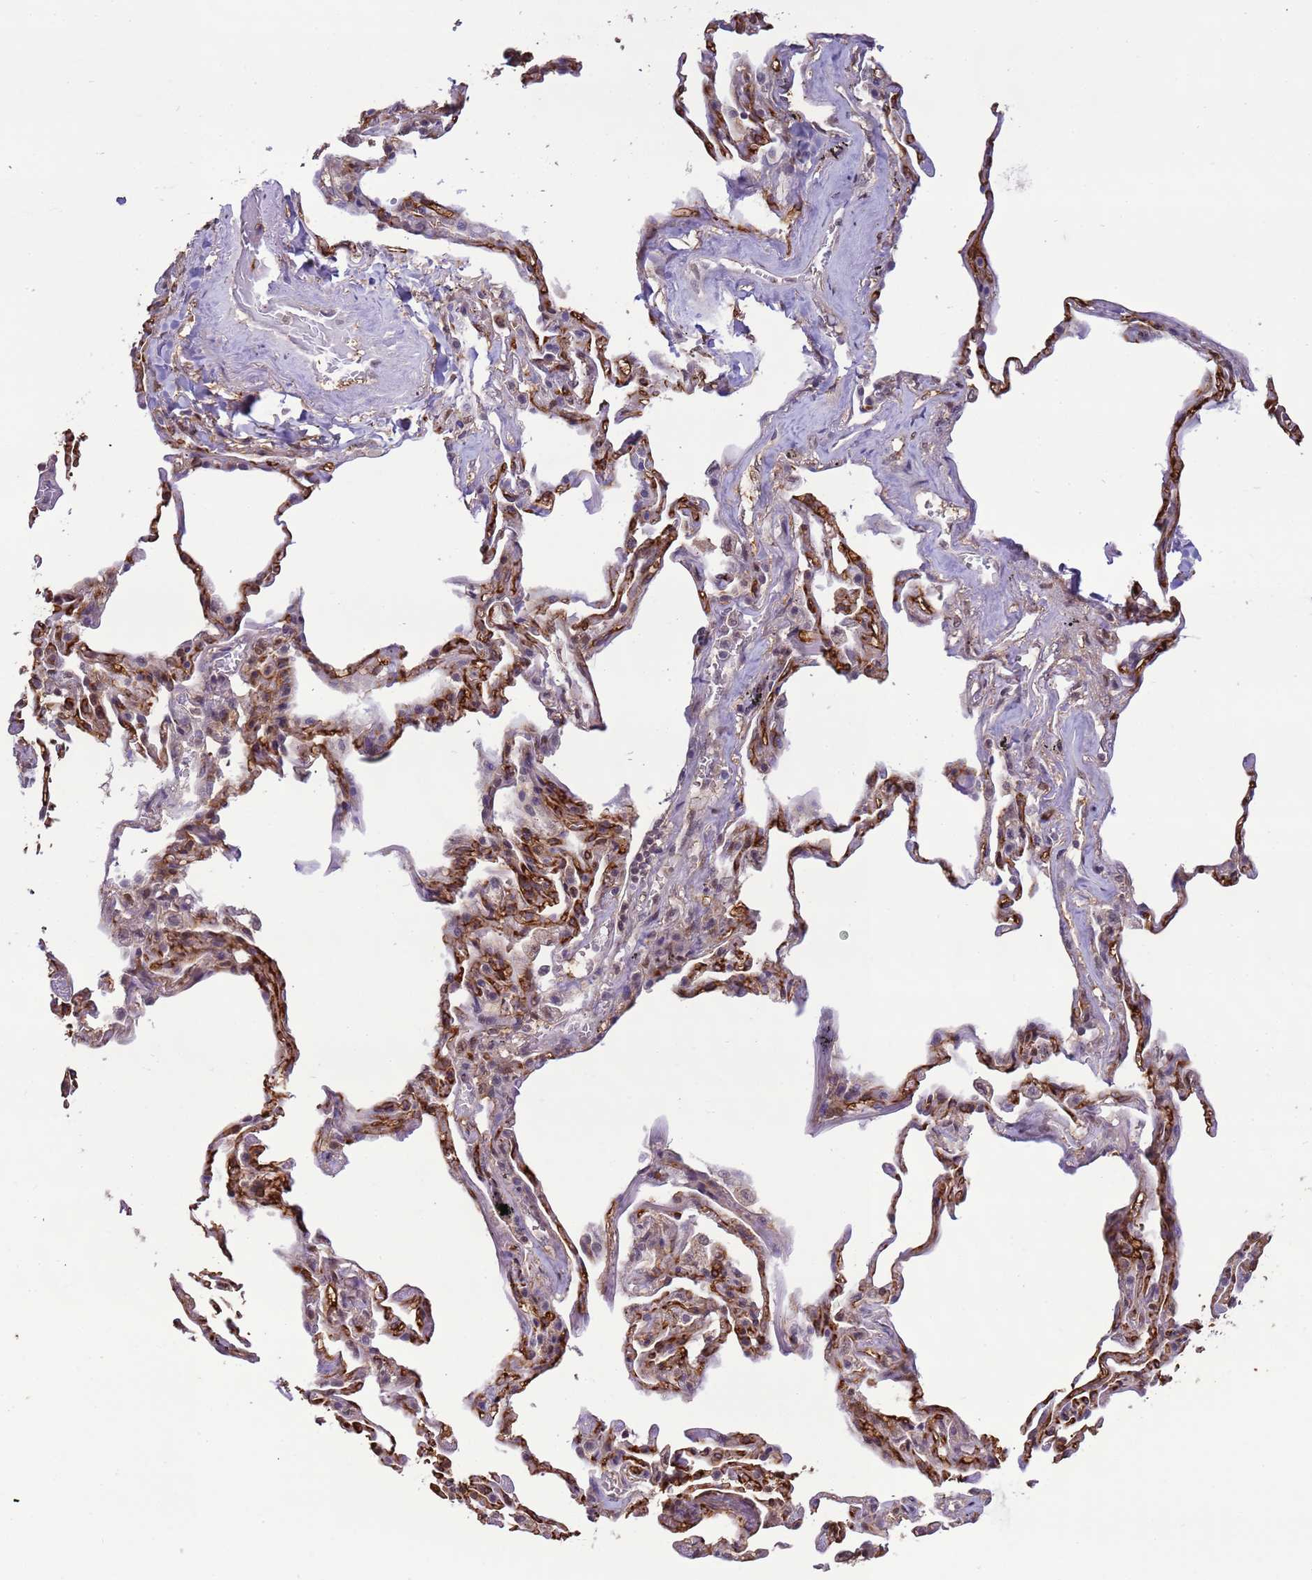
{"staining": {"intensity": "moderate", "quantity": "25%-75%", "location": "cytoplasmic/membranous"}, "tissue": "adipose tissue", "cell_type": "Adipocytes", "image_type": "normal", "snomed": [{"axis": "morphology", "description": "Normal tissue, NOS"}, {"axis": "topography", "description": "Lymph node"}, {"axis": "topography", "description": "Bronchus"}], "caption": "Adipocytes exhibit moderate cytoplasmic/membranous expression in approximately 25%-75% of cells in benign adipose tissue. The staining is performed using DAB (3,3'-diaminobenzidine) brown chromogen to label protein expression. The nuclei are counter-stained blue using hematoxylin.", "gene": "ZBTB5", "patient": {"sex": "male", "age": 63}}